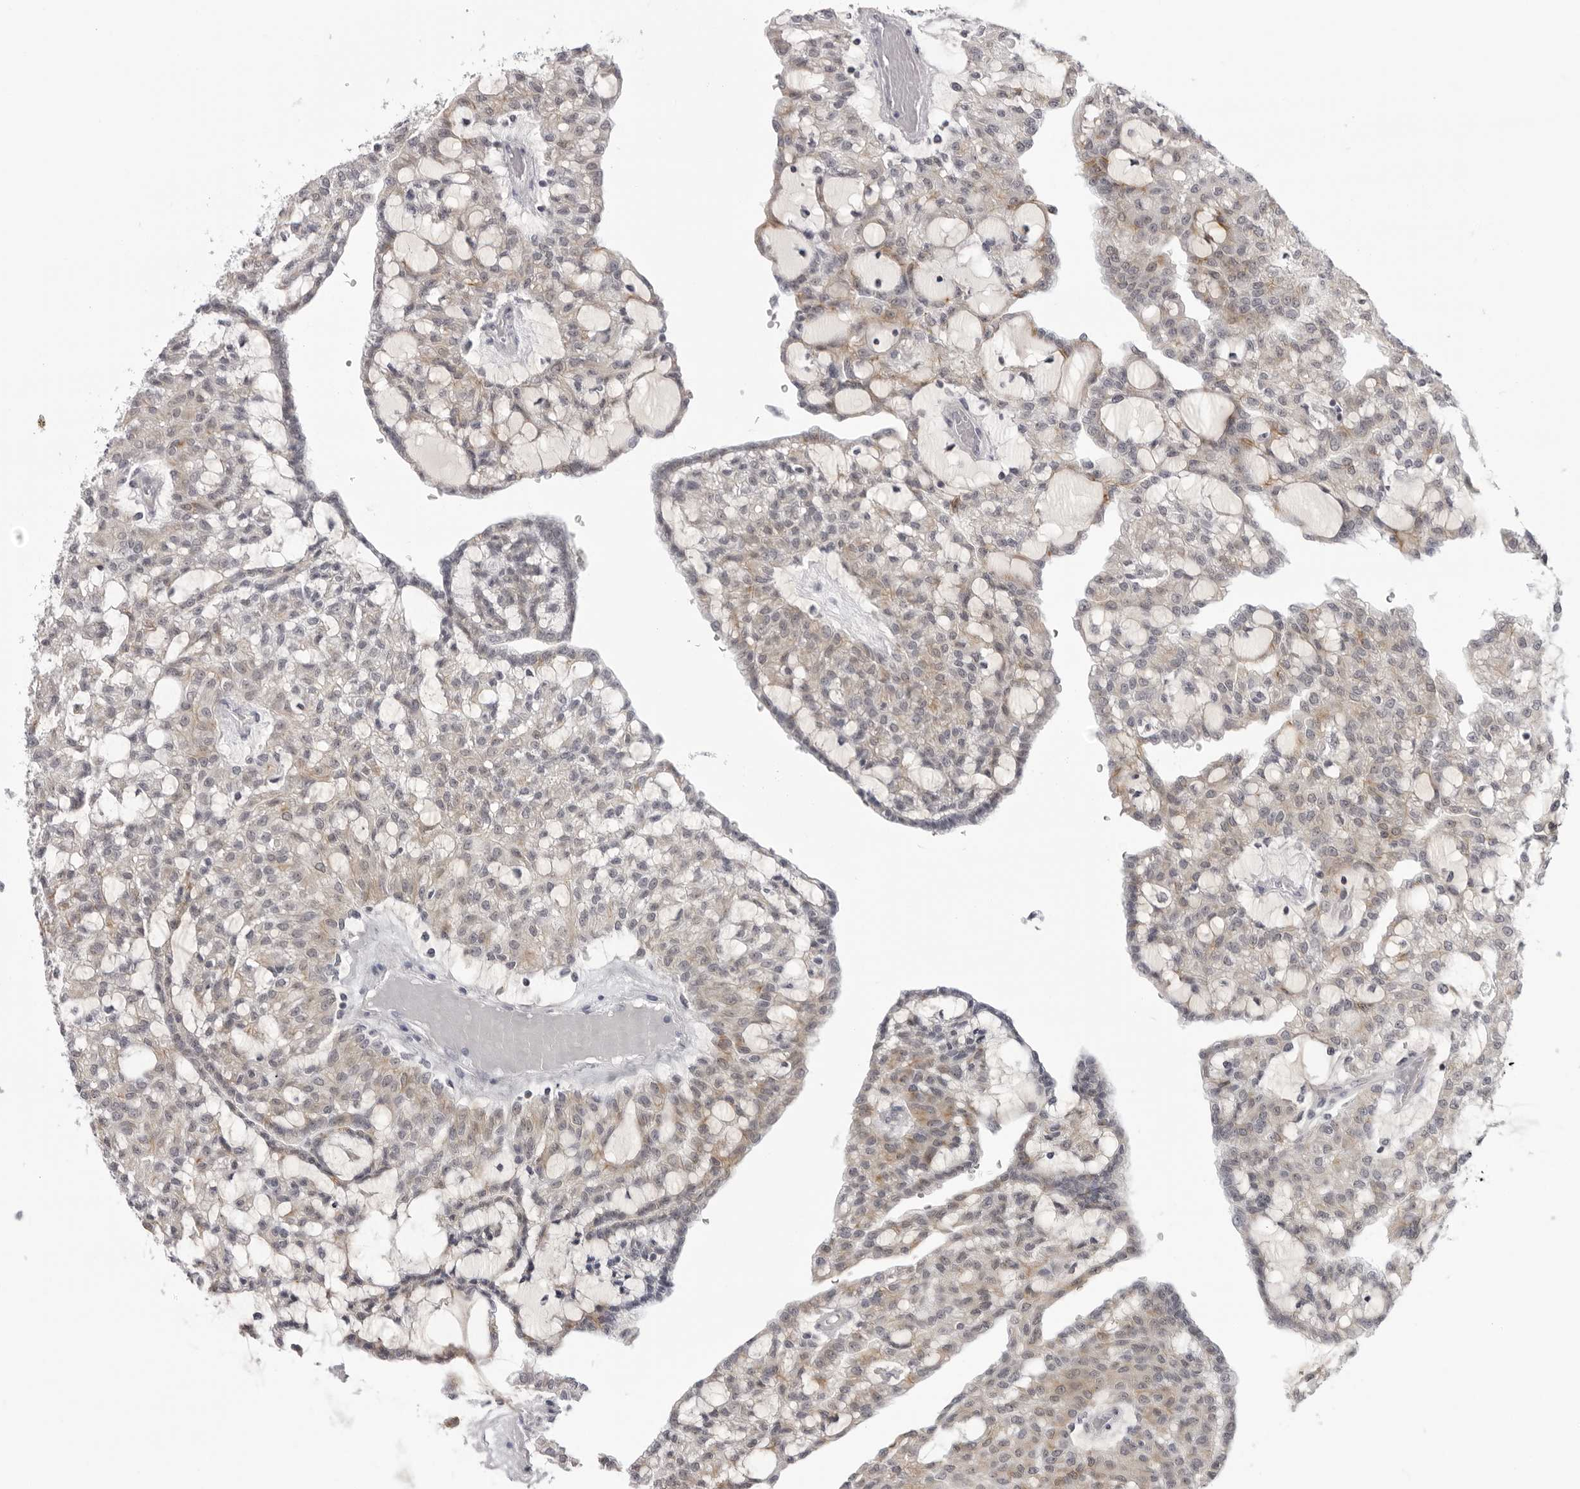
{"staining": {"intensity": "weak", "quantity": "25%-75%", "location": "cytoplasmic/membranous"}, "tissue": "renal cancer", "cell_type": "Tumor cells", "image_type": "cancer", "snomed": [{"axis": "morphology", "description": "Adenocarcinoma, NOS"}, {"axis": "topography", "description": "Kidney"}], "caption": "A photomicrograph showing weak cytoplasmic/membranous staining in about 25%-75% of tumor cells in adenocarcinoma (renal), as visualized by brown immunohistochemical staining.", "gene": "DNALI1", "patient": {"sex": "male", "age": 63}}